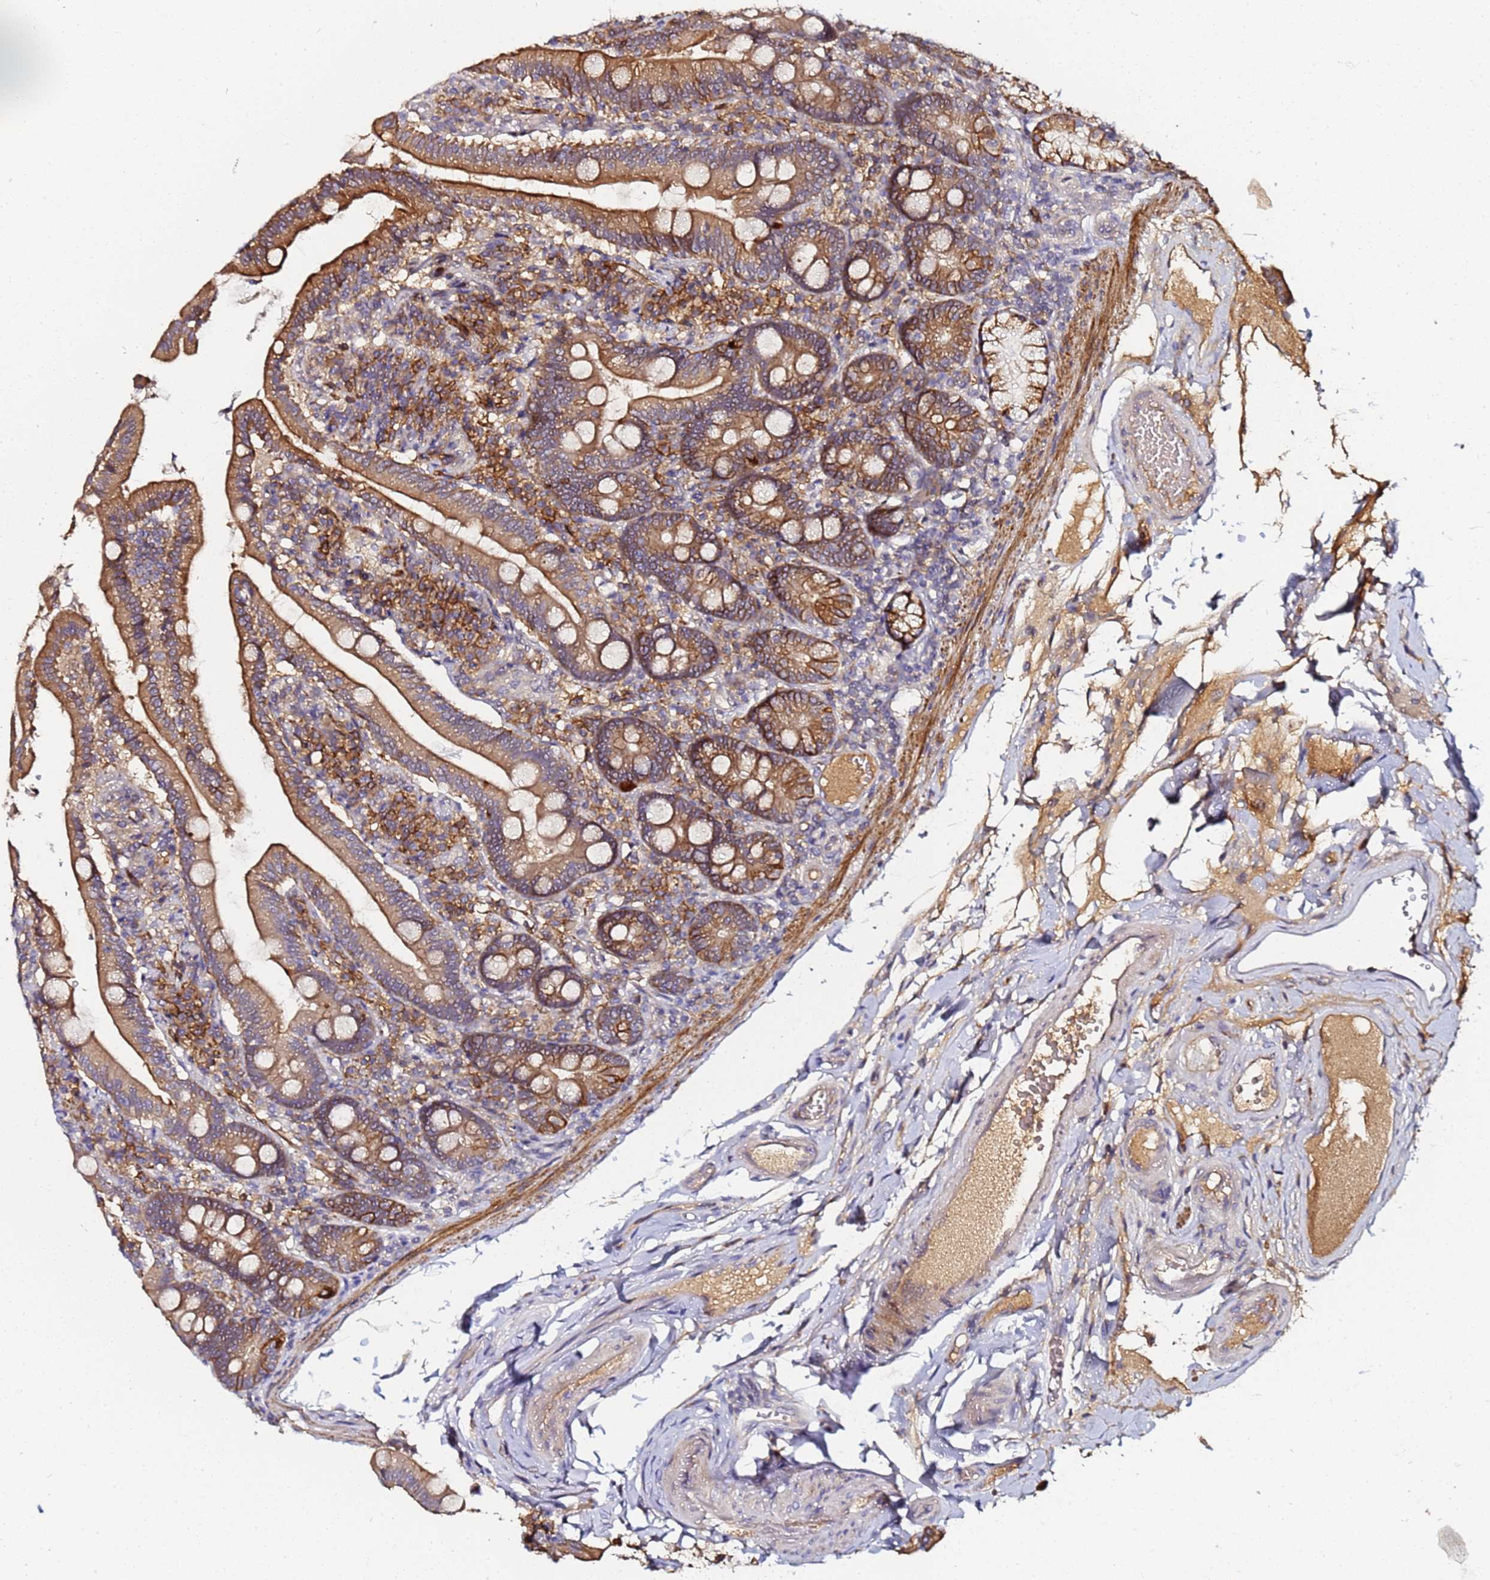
{"staining": {"intensity": "strong", "quantity": "25%-75%", "location": "cytoplasmic/membranous"}, "tissue": "duodenum", "cell_type": "Glandular cells", "image_type": "normal", "snomed": [{"axis": "morphology", "description": "Normal tissue, NOS"}, {"axis": "topography", "description": "Duodenum"}], "caption": "Immunohistochemistry histopathology image of unremarkable duodenum: duodenum stained using IHC reveals high levels of strong protein expression localized specifically in the cytoplasmic/membranous of glandular cells, appearing as a cytoplasmic/membranous brown color.", "gene": "LRRC69", "patient": {"sex": "female", "age": 67}}